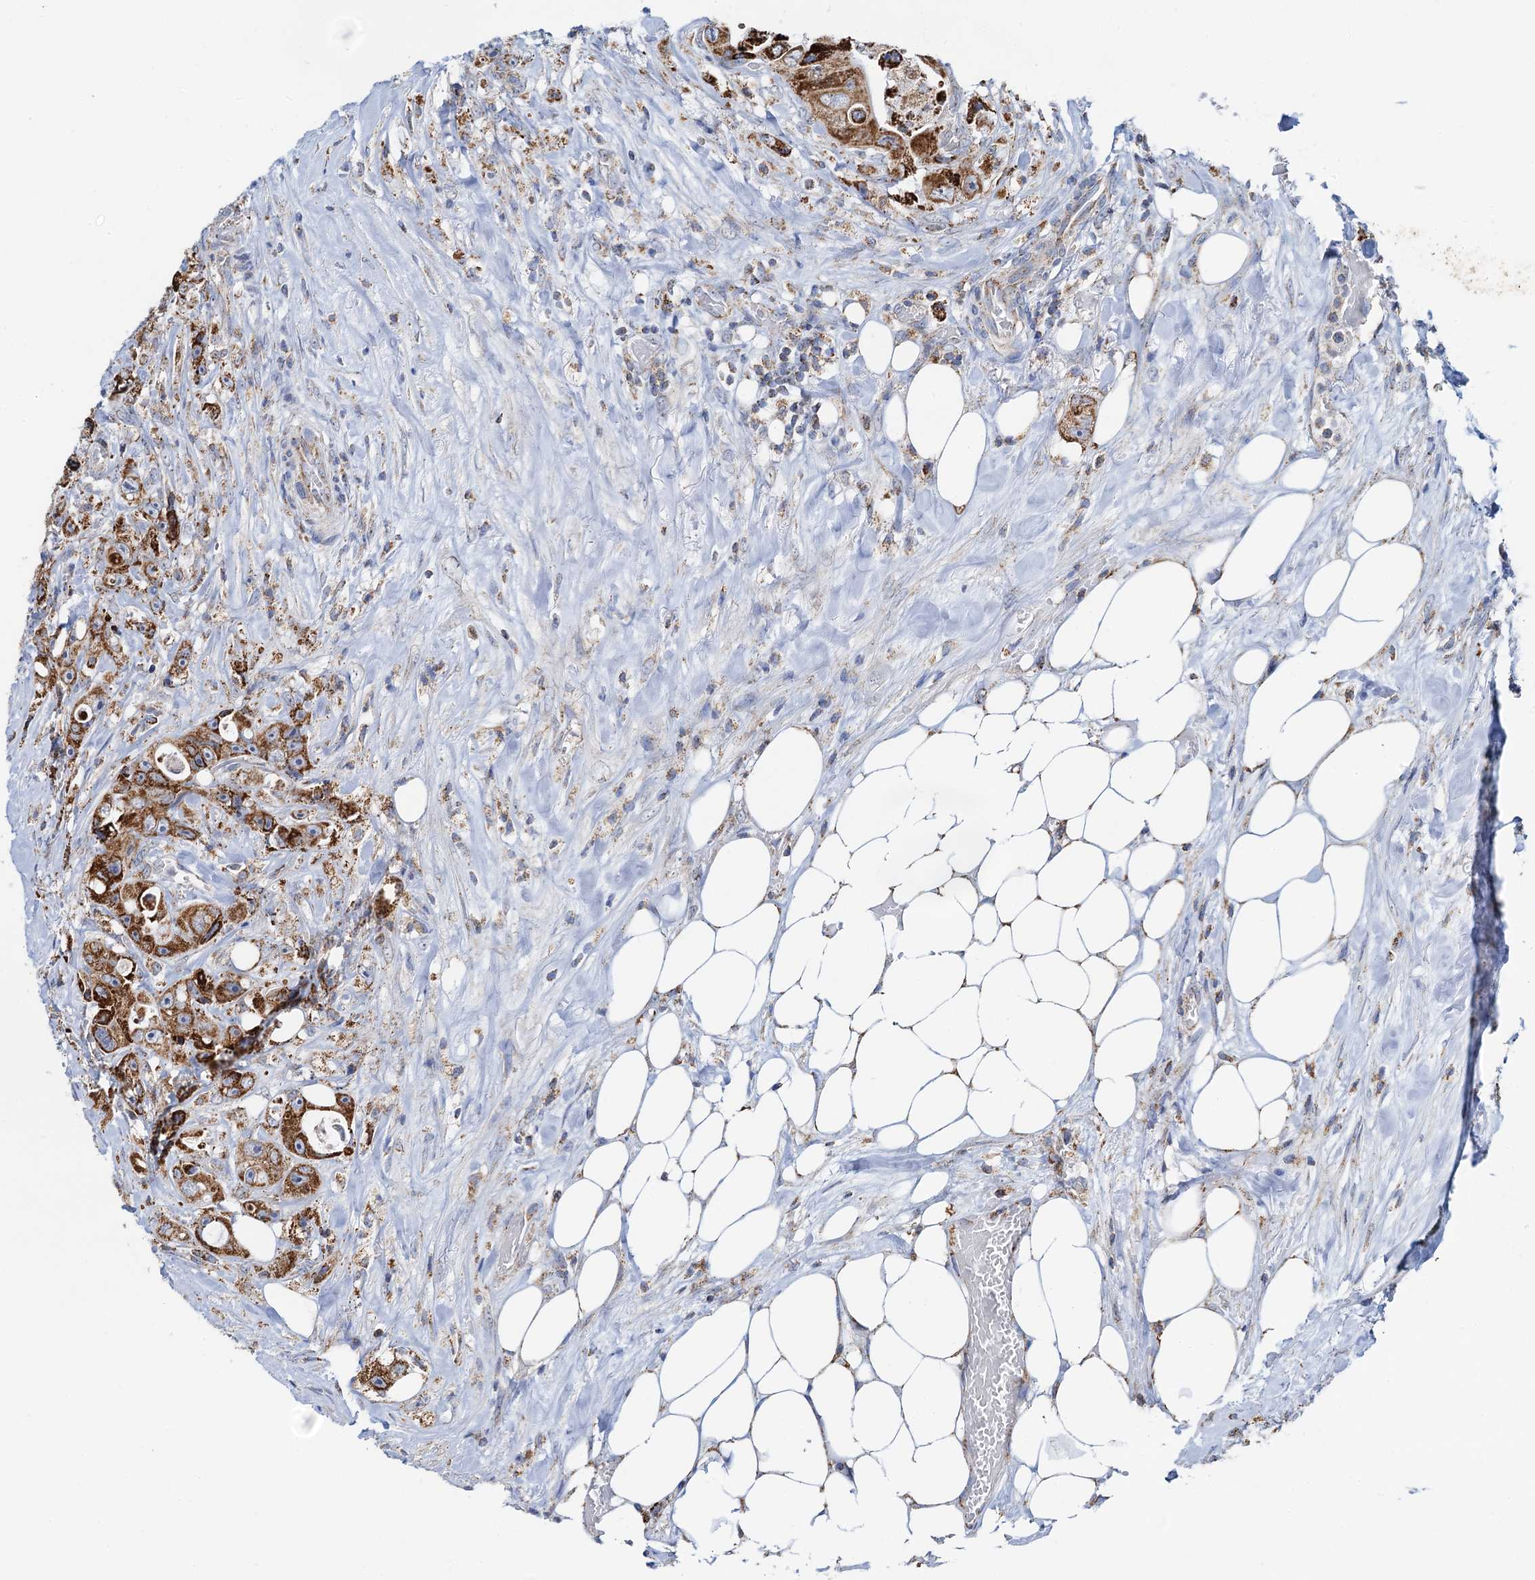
{"staining": {"intensity": "strong", "quantity": ">75%", "location": "cytoplasmic/membranous"}, "tissue": "colorectal cancer", "cell_type": "Tumor cells", "image_type": "cancer", "snomed": [{"axis": "morphology", "description": "Adenocarcinoma, NOS"}, {"axis": "topography", "description": "Colon"}], "caption": "The histopathology image demonstrates a brown stain indicating the presence of a protein in the cytoplasmic/membranous of tumor cells in colorectal cancer. The staining was performed using DAB (3,3'-diaminobenzidine) to visualize the protein expression in brown, while the nuclei were stained in blue with hematoxylin (Magnification: 20x).", "gene": "C2CD3", "patient": {"sex": "female", "age": 46}}